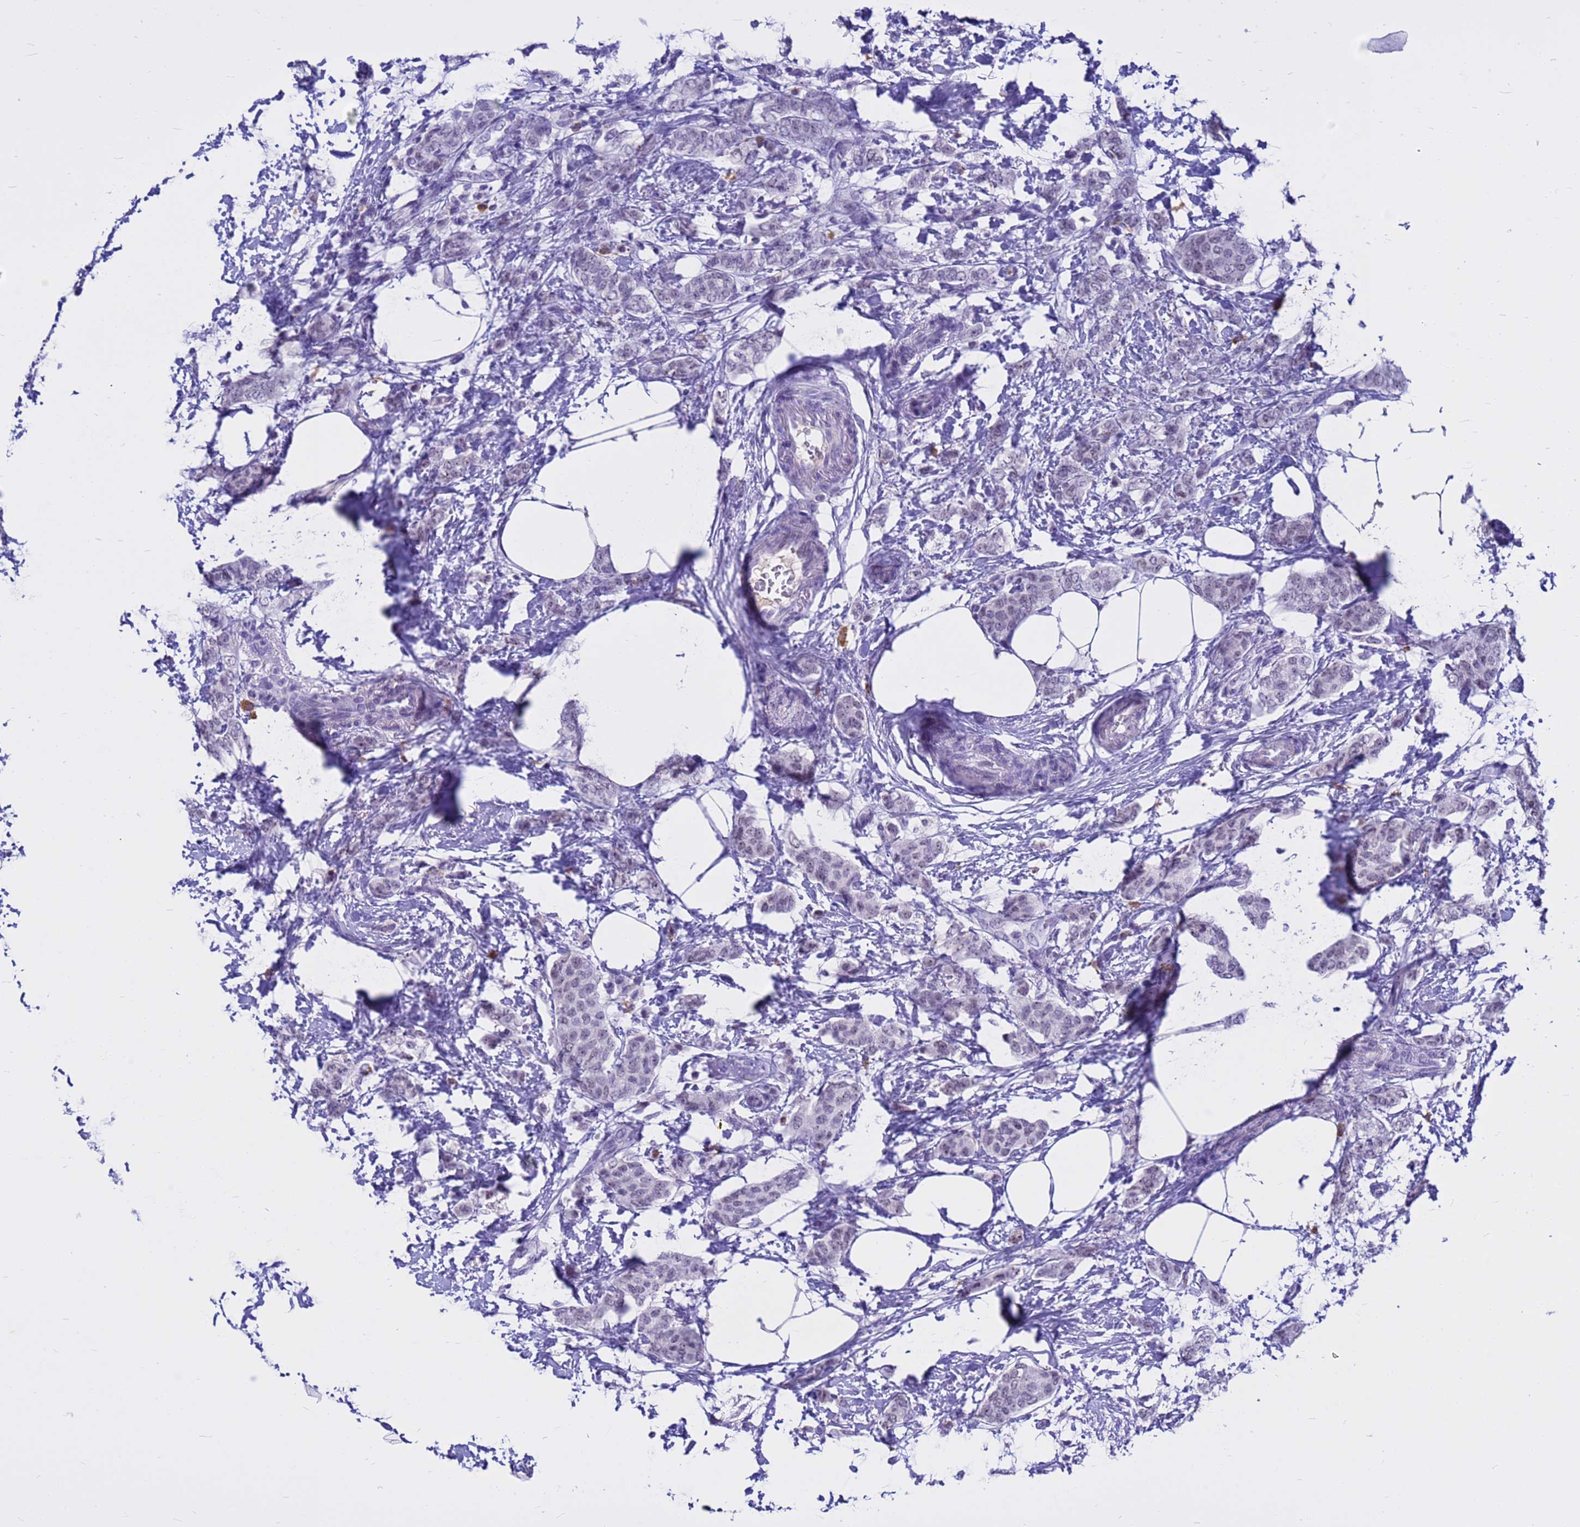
{"staining": {"intensity": "weak", "quantity": "<25%", "location": "nuclear"}, "tissue": "breast cancer", "cell_type": "Tumor cells", "image_type": "cancer", "snomed": [{"axis": "morphology", "description": "Duct carcinoma"}, {"axis": "topography", "description": "Breast"}], "caption": "Tumor cells are negative for protein expression in human infiltrating ductal carcinoma (breast).", "gene": "DMRTC2", "patient": {"sex": "female", "age": 72}}